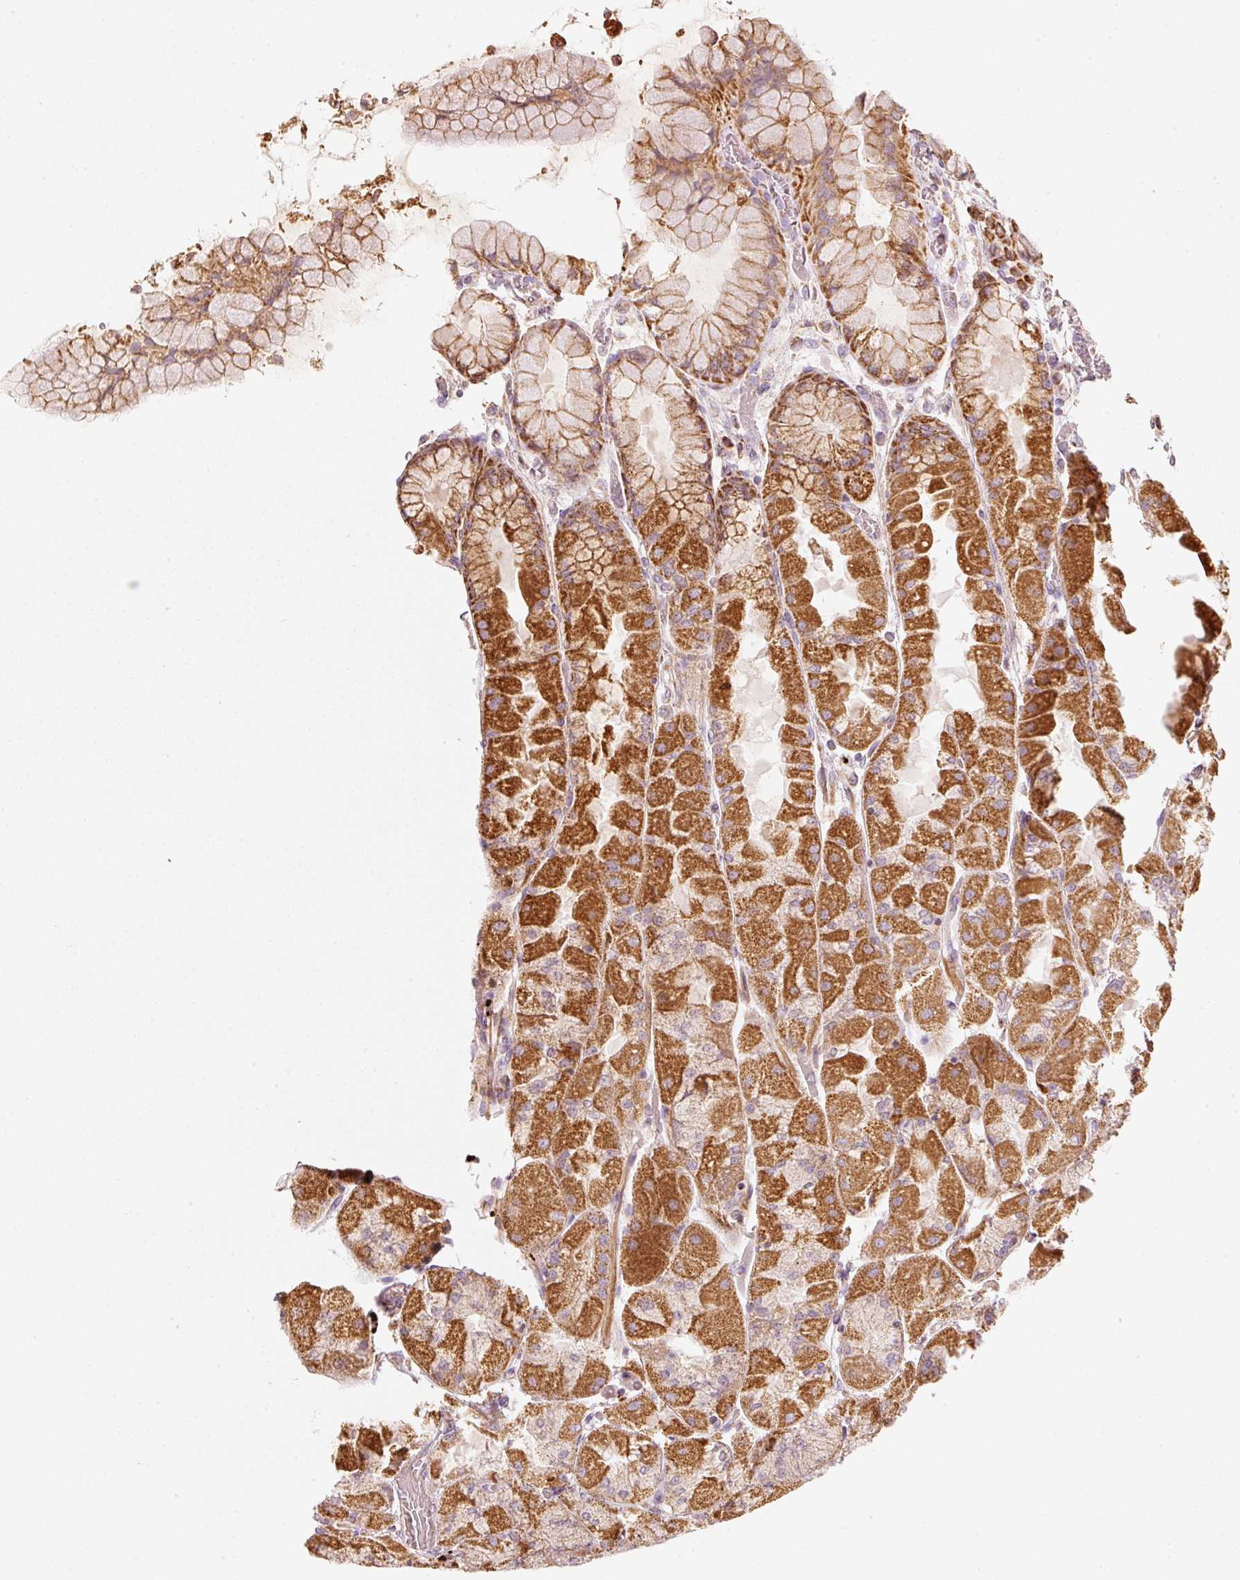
{"staining": {"intensity": "strong", "quantity": "25%-75%", "location": "cytoplasmic/membranous"}, "tissue": "stomach", "cell_type": "Glandular cells", "image_type": "normal", "snomed": [{"axis": "morphology", "description": "Normal tissue, NOS"}, {"axis": "topography", "description": "Stomach"}], "caption": "Stomach was stained to show a protein in brown. There is high levels of strong cytoplasmic/membranous positivity in about 25%-75% of glandular cells. (DAB IHC, brown staining for protein, blue staining for nuclei).", "gene": "C17orf98", "patient": {"sex": "female", "age": 61}}